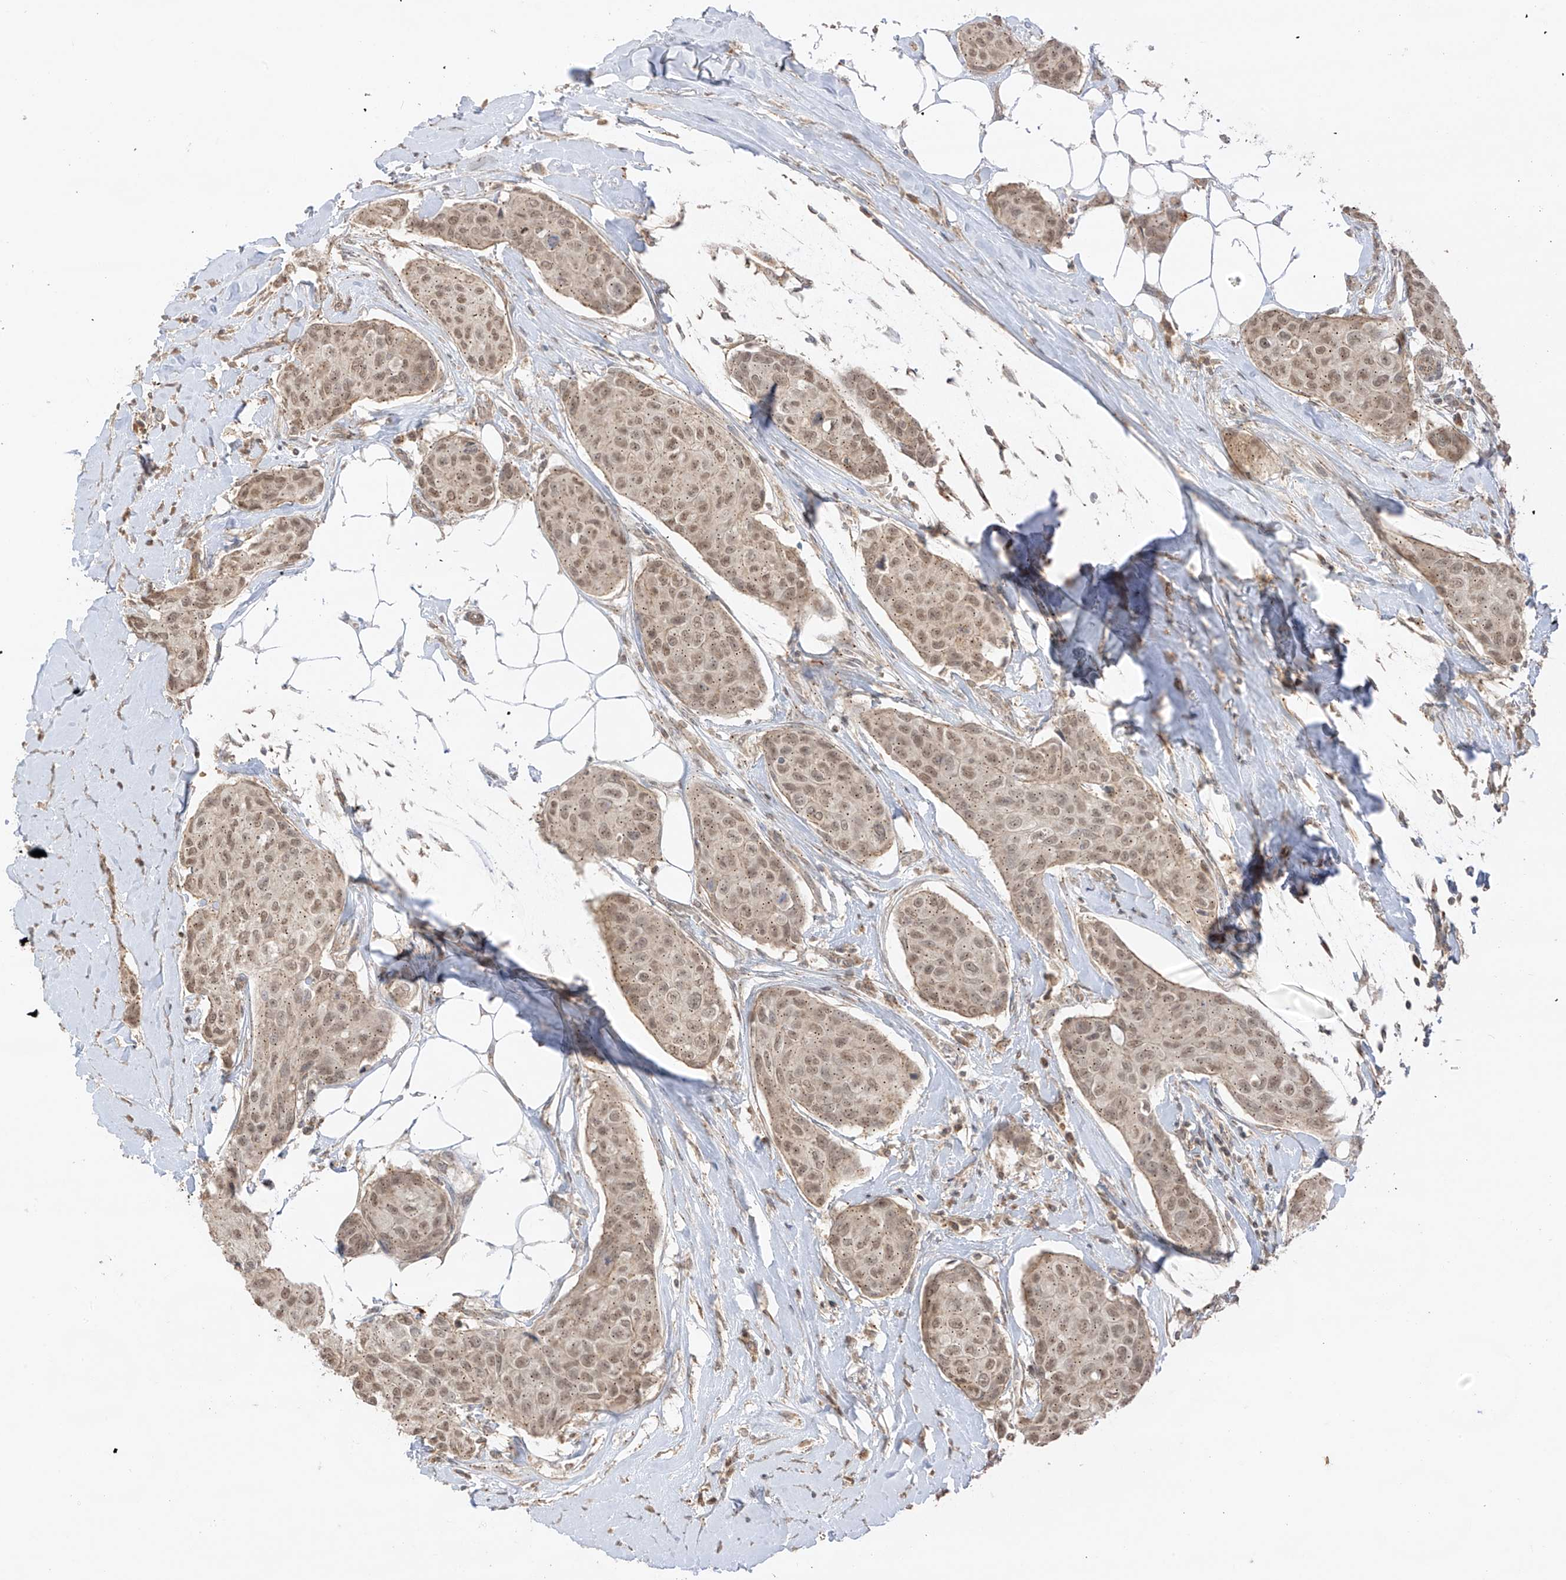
{"staining": {"intensity": "moderate", "quantity": "25%-75%", "location": "cytoplasmic/membranous,nuclear"}, "tissue": "breast cancer", "cell_type": "Tumor cells", "image_type": "cancer", "snomed": [{"axis": "morphology", "description": "Duct carcinoma"}, {"axis": "topography", "description": "Breast"}], "caption": "Breast invasive ductal carcinoma tissue reveals moderate cytoplasmic/membranous and nuclear expression in approximately 25%-75% of tumor cells The protein is shown in brown color, while the nuclei are stained blue.", "gene": "N4BP3", "patient": {"sex": "female", "age": 80}}